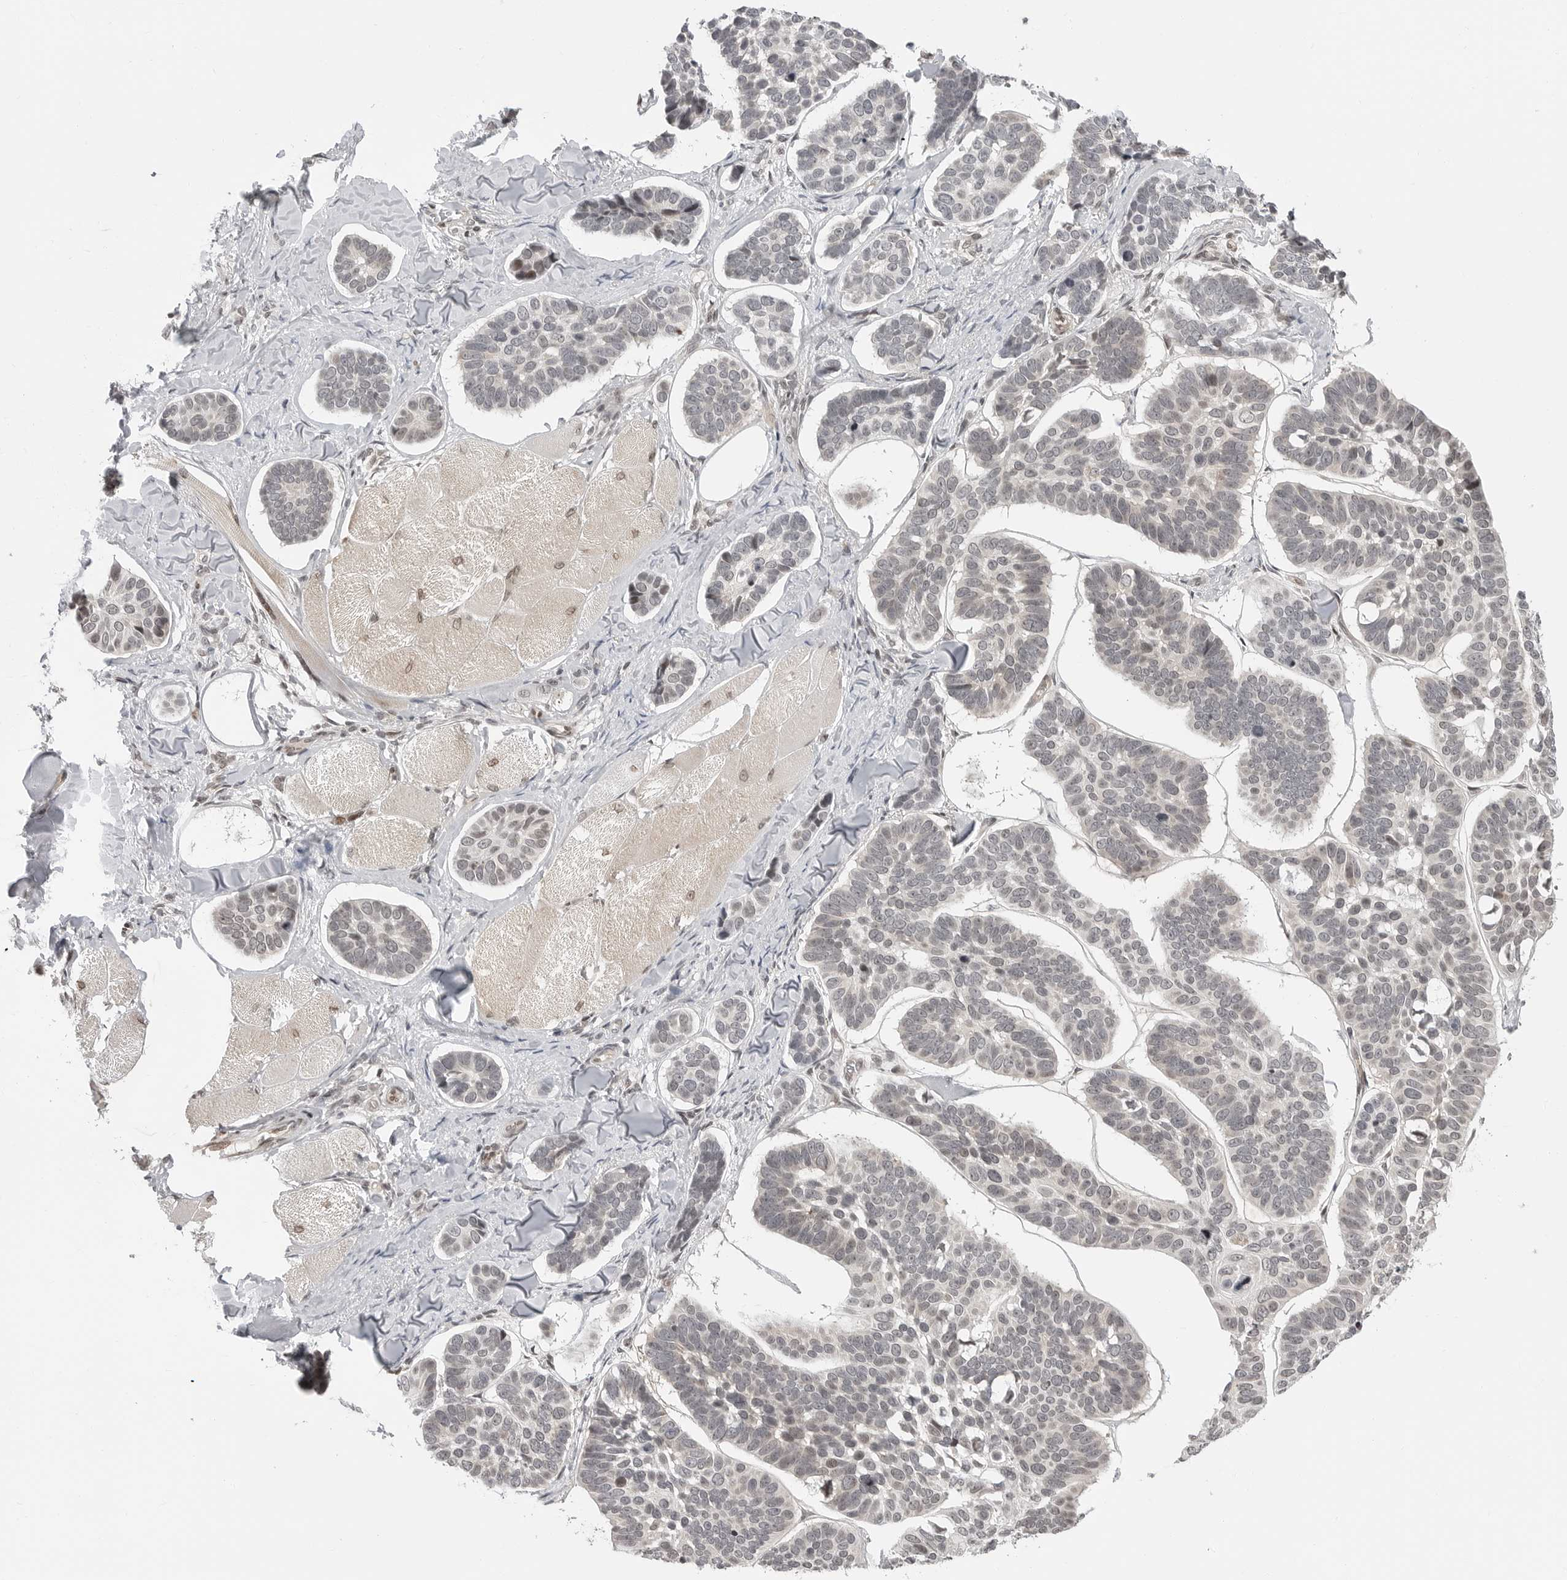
{"staining": {"intensity": "weak", "quantity": "<25%", "location": "nuclear"}, "tissue": "skin cancer", "cell_type": "Tumor cells", "image_type": "cancer", "snomed": [{"axis": "morphology", "description": "Basal cell carcinoma"}, {"axis": "topography", "description": "Skin"}], "caption": "This is an IHC micrograph of human skin cancer (basal cell carcinoma). There is no positivity in tumor cells.", "gene": "C8orf33", "patient": {"sex": "male", "age": 62}}